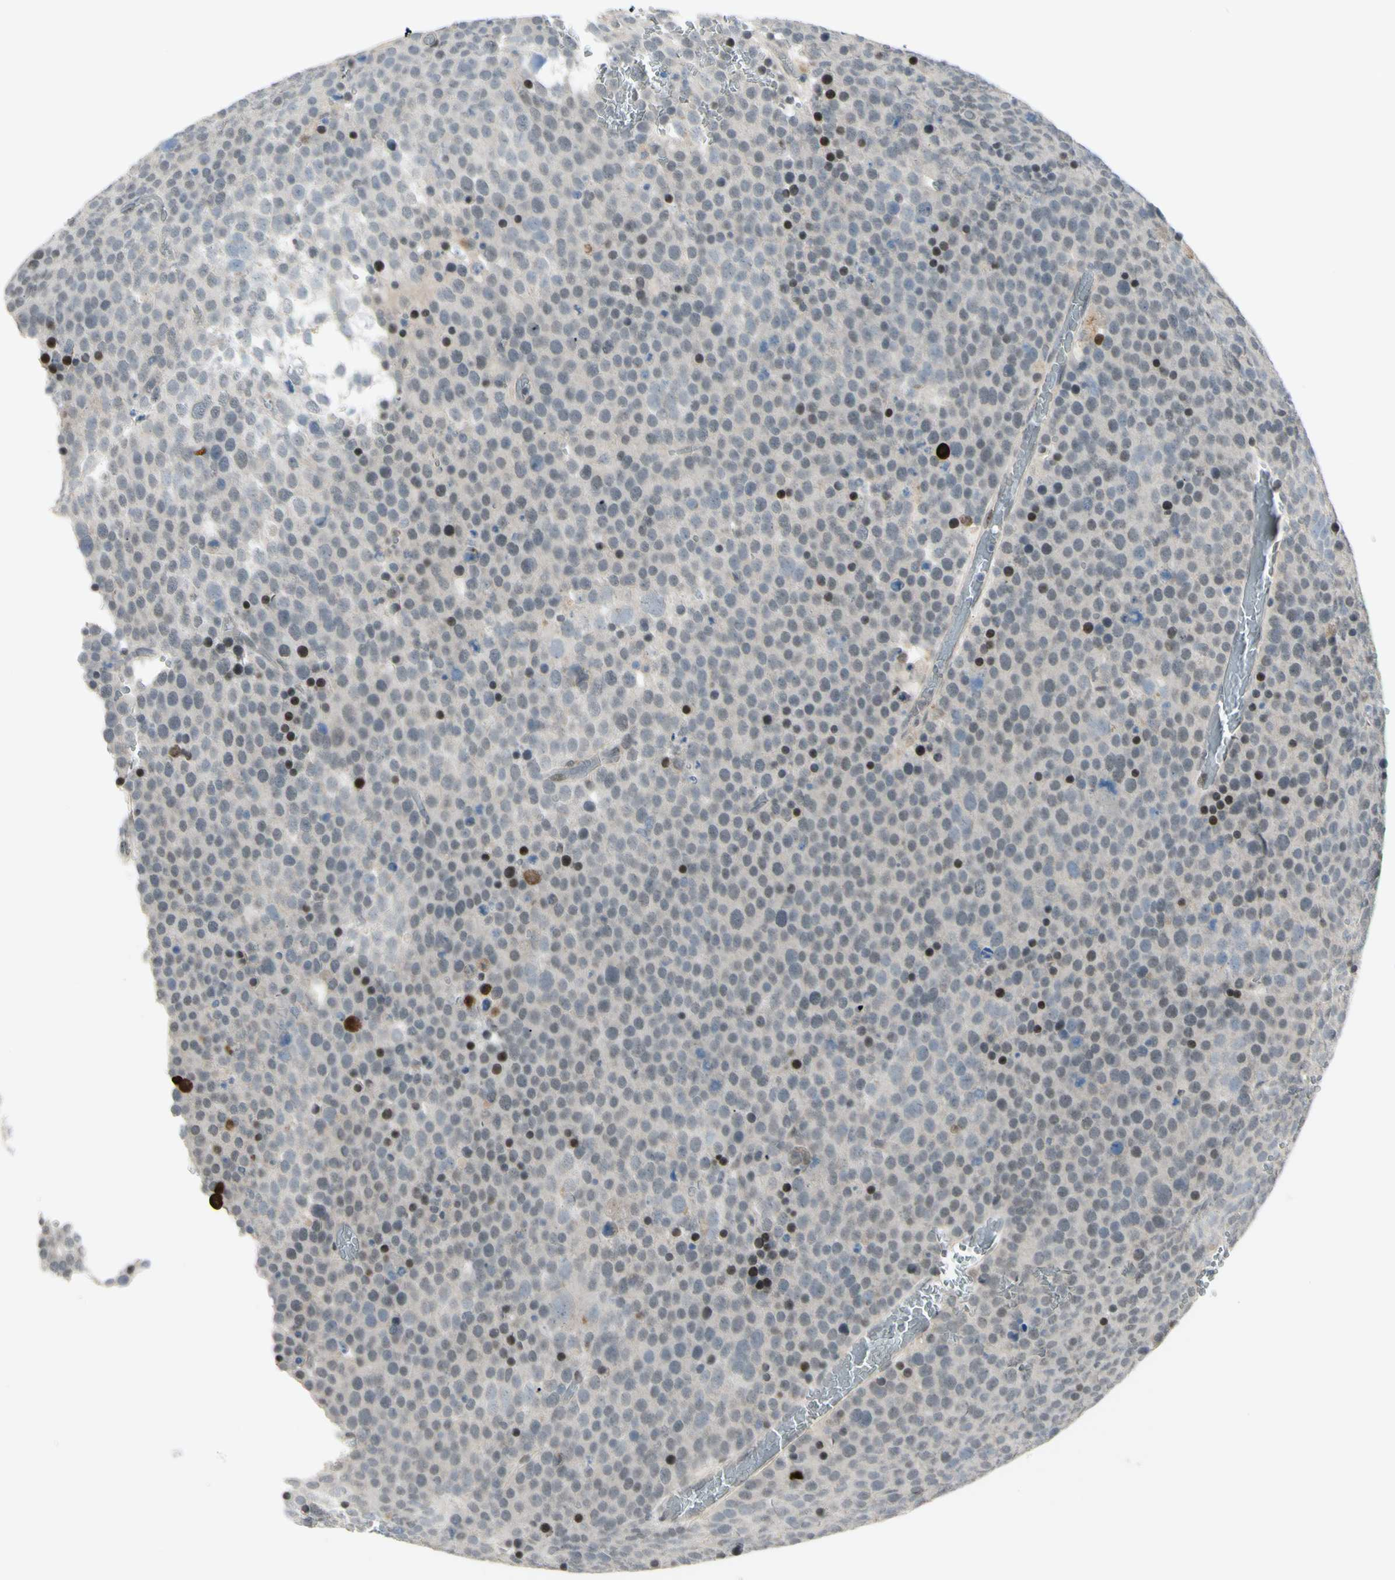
{"staining": {"intensity": "negative", "quantity": "none", "location": "none"}, "tissue": "testis cancer", "cell_type": "Tumor cells", "image_type": "cancer", "snomed": [{"axis": "morphology", "description": "Seminoma, NOS"}, {"axis": "topography", "description": "Testis"}], "caption": "Immunohistochemistry image of human testis cancer stained for a protein (brown), which displays no expression in tumor cells.", "gene": "ETNK1", "patient": {"sex": "male", "age": 71}}